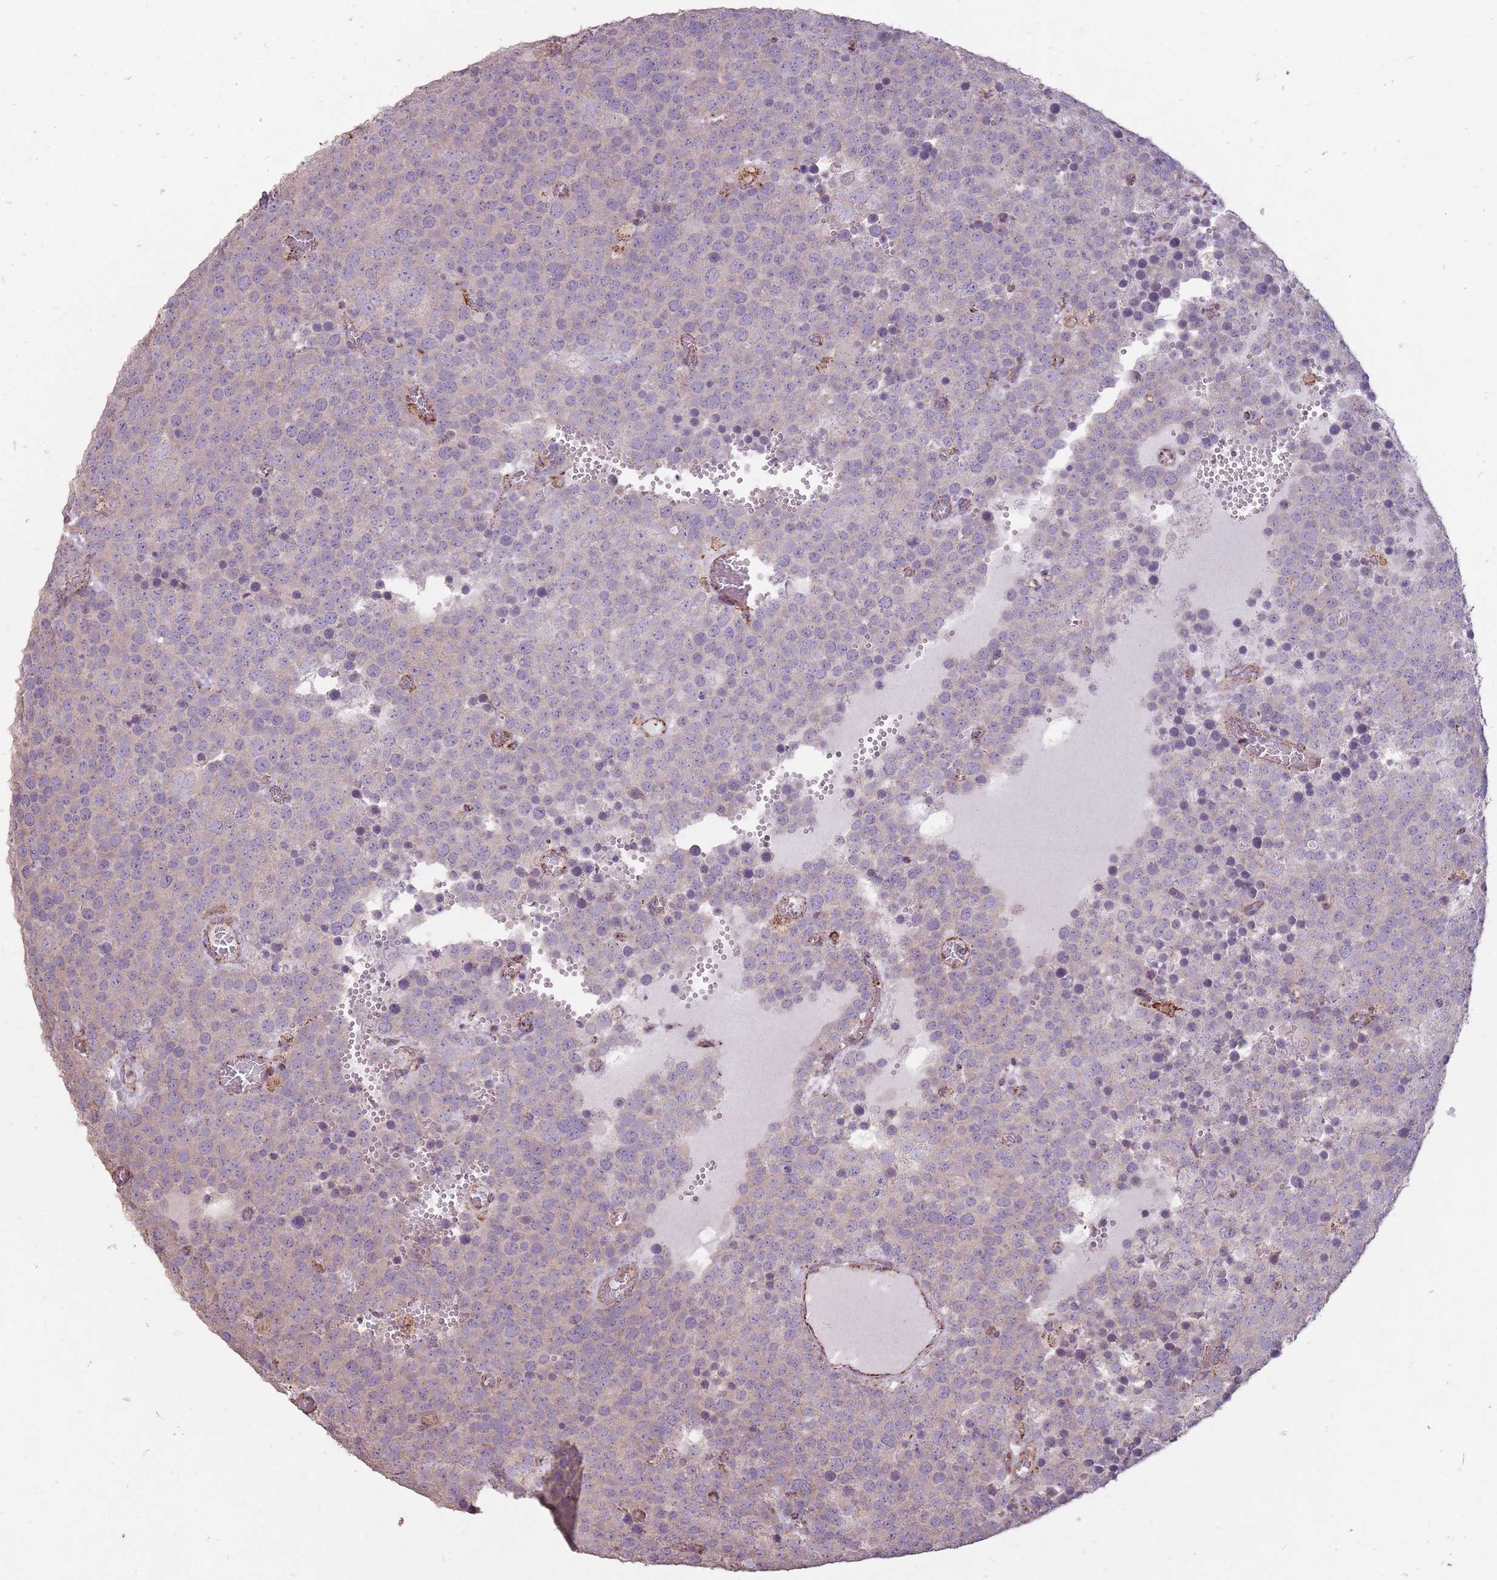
{"staining": {"intensity": "weak", "quantity": "<25%", "location": "cytoplasmic/membranous"}, "tissue": "testis cancer", "cell_type": "Tumor cells", "image_type": "cancer", "snomed": [{"axis": "morphology", "description": "Normal tissue, NOS"}, {"axis": "morphology", "description": "Seminoma, NOS"}, {"axis": "topography", "description": "Testis"}], "caption": "High magnification brightfield microscopy of seminoma (testis) stained with DAB (brown) and counterstained with hematoxylin (blue): tumor cells show no significant staining. The staining was performed using DAB (3,3'-diaminobenzidine) to visualize the protein expression in brown, while the nuclei were stained in blue with hematoxylin (Magnification: 20x).", "gene": "CNOT8", "patient": {"sex": "male", "age": 71}}